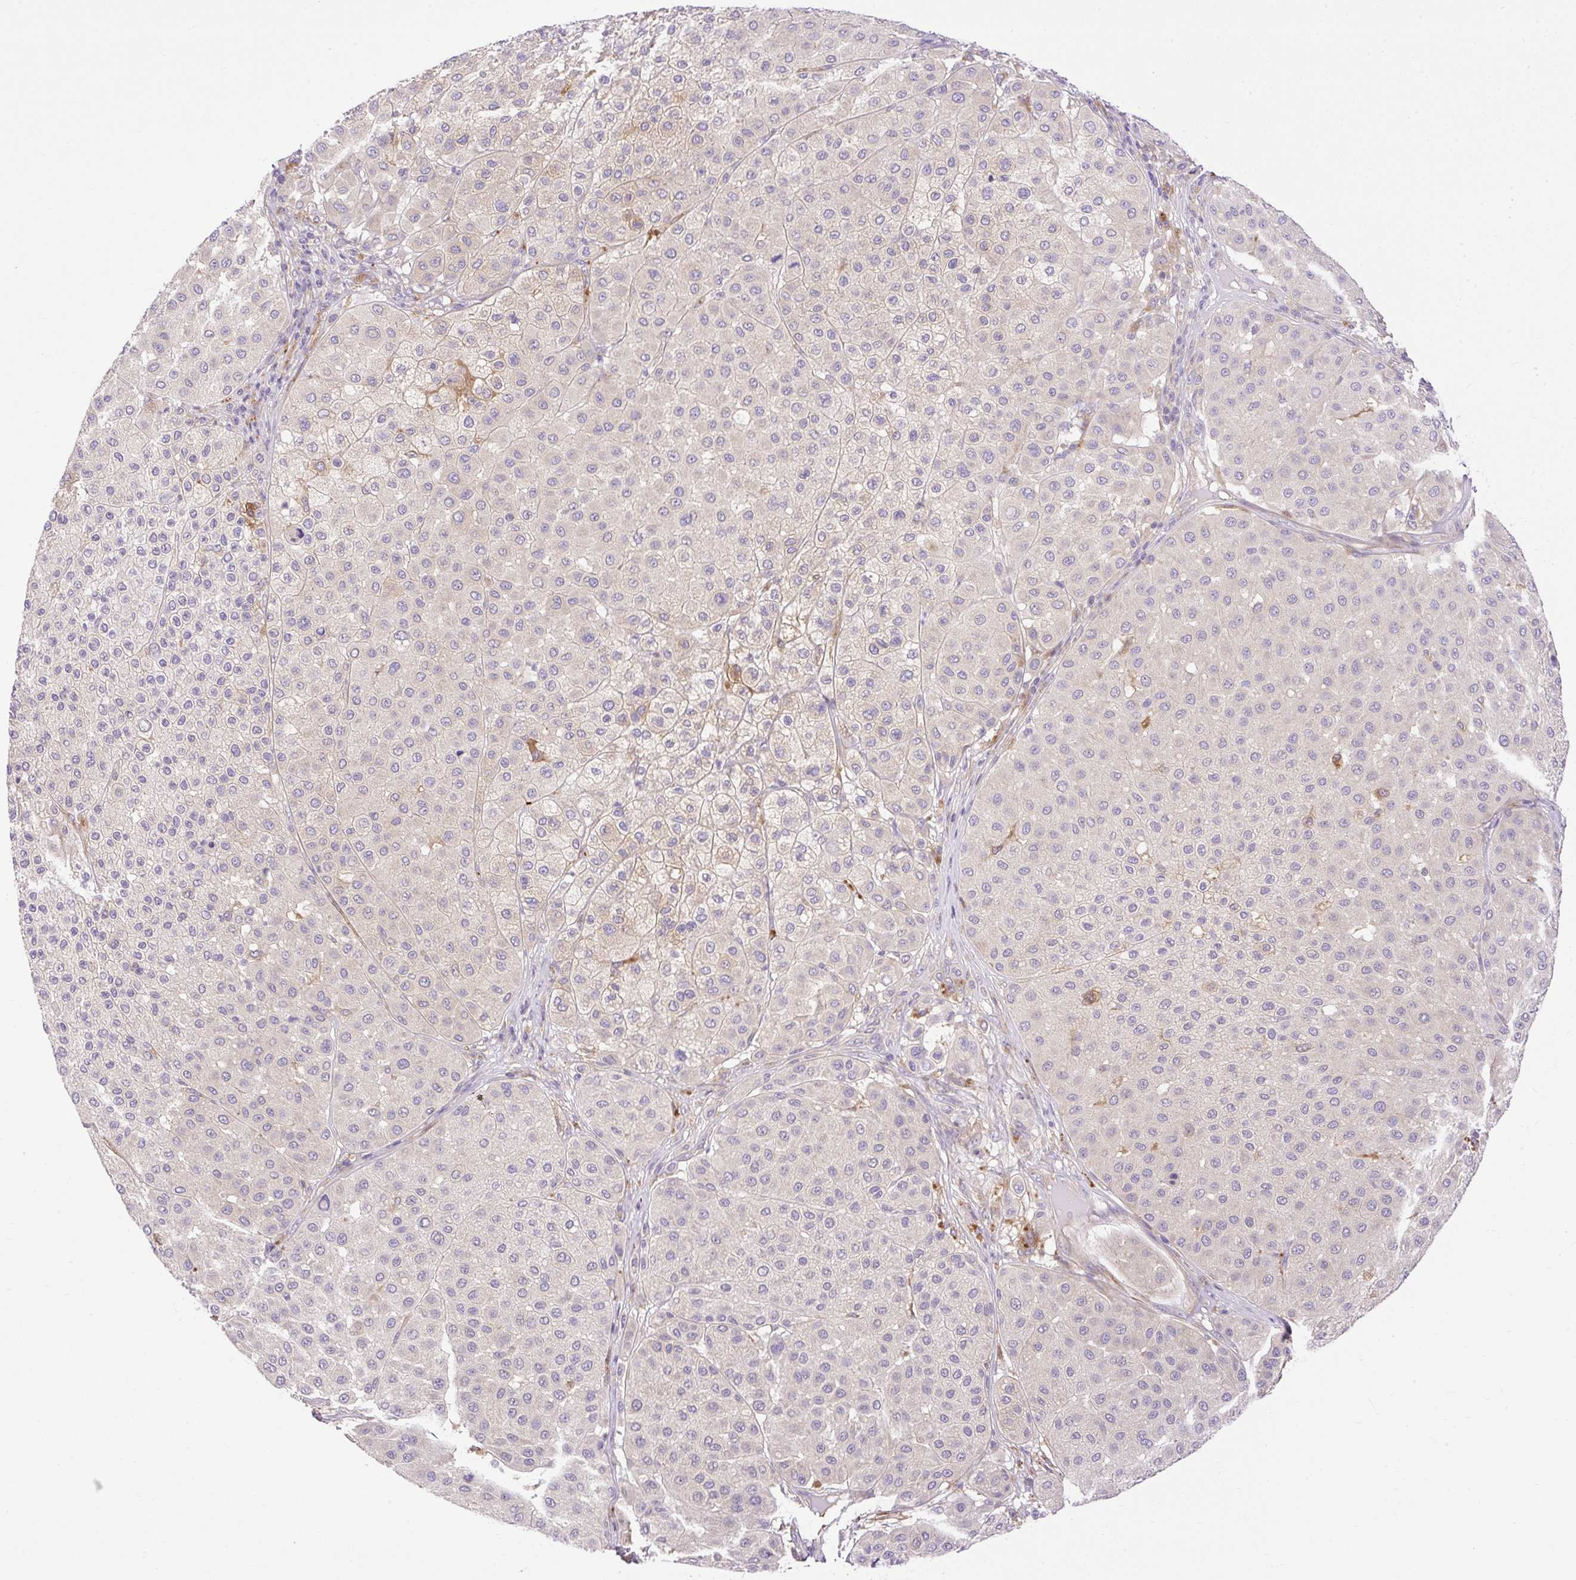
{"staining": {"intensity": "negative", "quantity": "none", "location": "none"}, "tissue": "melanoma", "cell_type": "Tumor cells", "image_type": "cancer", "snomed": [{"axis": "morphology", "description": "Malignant melanoma, Metastatic site"}, {"axis": "topography", "description": "Smooth muscle"}], "caption": "Malignant melanoma (metastatic site) was stained to show a protein in brown. There is no significant positivity in tumor cells.", "gene": "HEXB", "patient": {"sex": "male", "age": 41}}